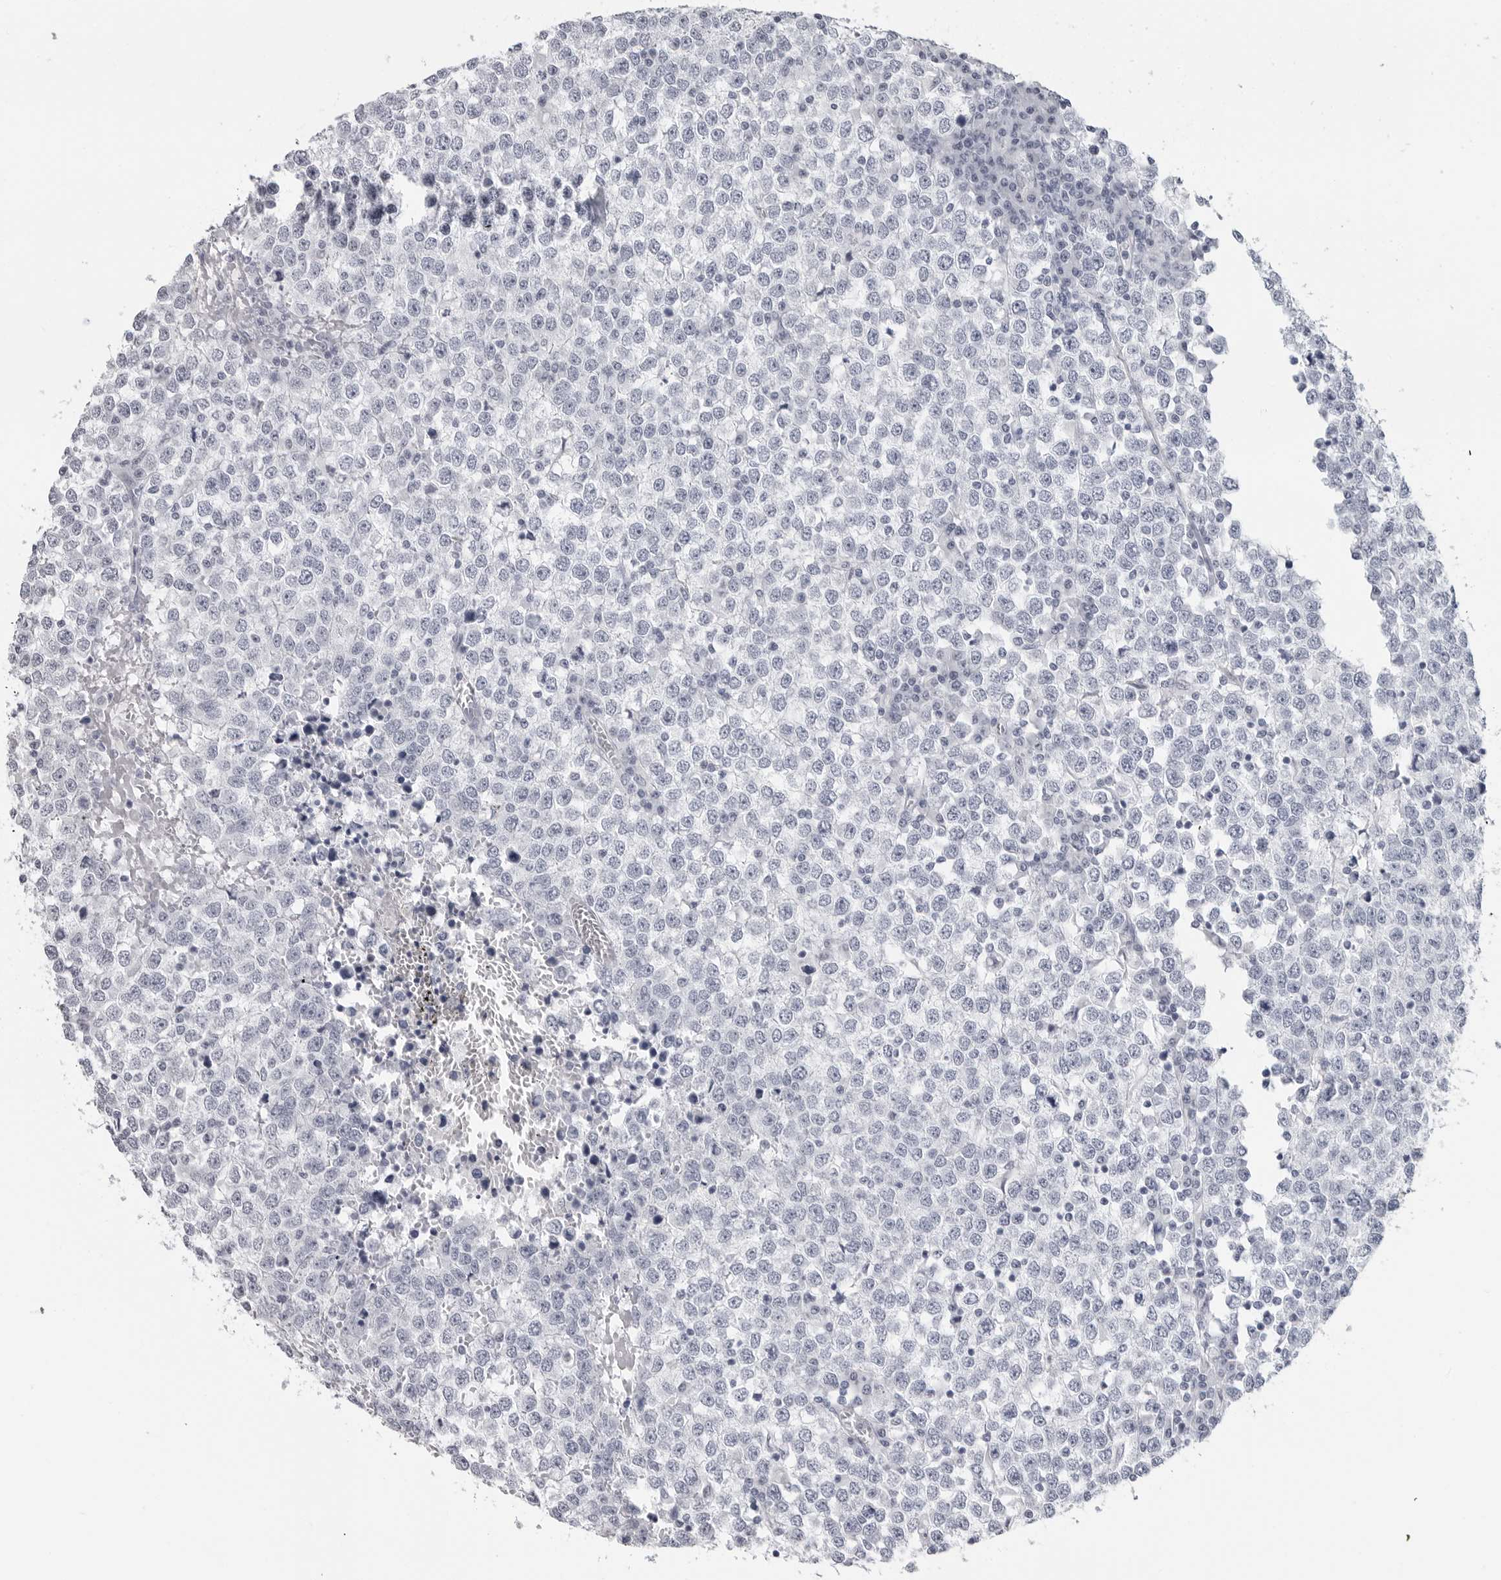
{"staining": {"intensity": "negative", "quantity": "none", "location": "none"}, "tissue": "testis cancer", "cell_type": "Tumor cells", "image_type": "cancer", "snomed": [{"axis": "morphology", "description": "Seminoma, NOS"}, {"axis": "topography", "description": "Testis"}], "caption": "High power microscopy photomicrograph of an IHC photomicrograph of testis cancer (seminoma), revealing no significant staining in tumor cells.", "gene": "PGA3", "patient": {"sex": "male", "age": 65}}